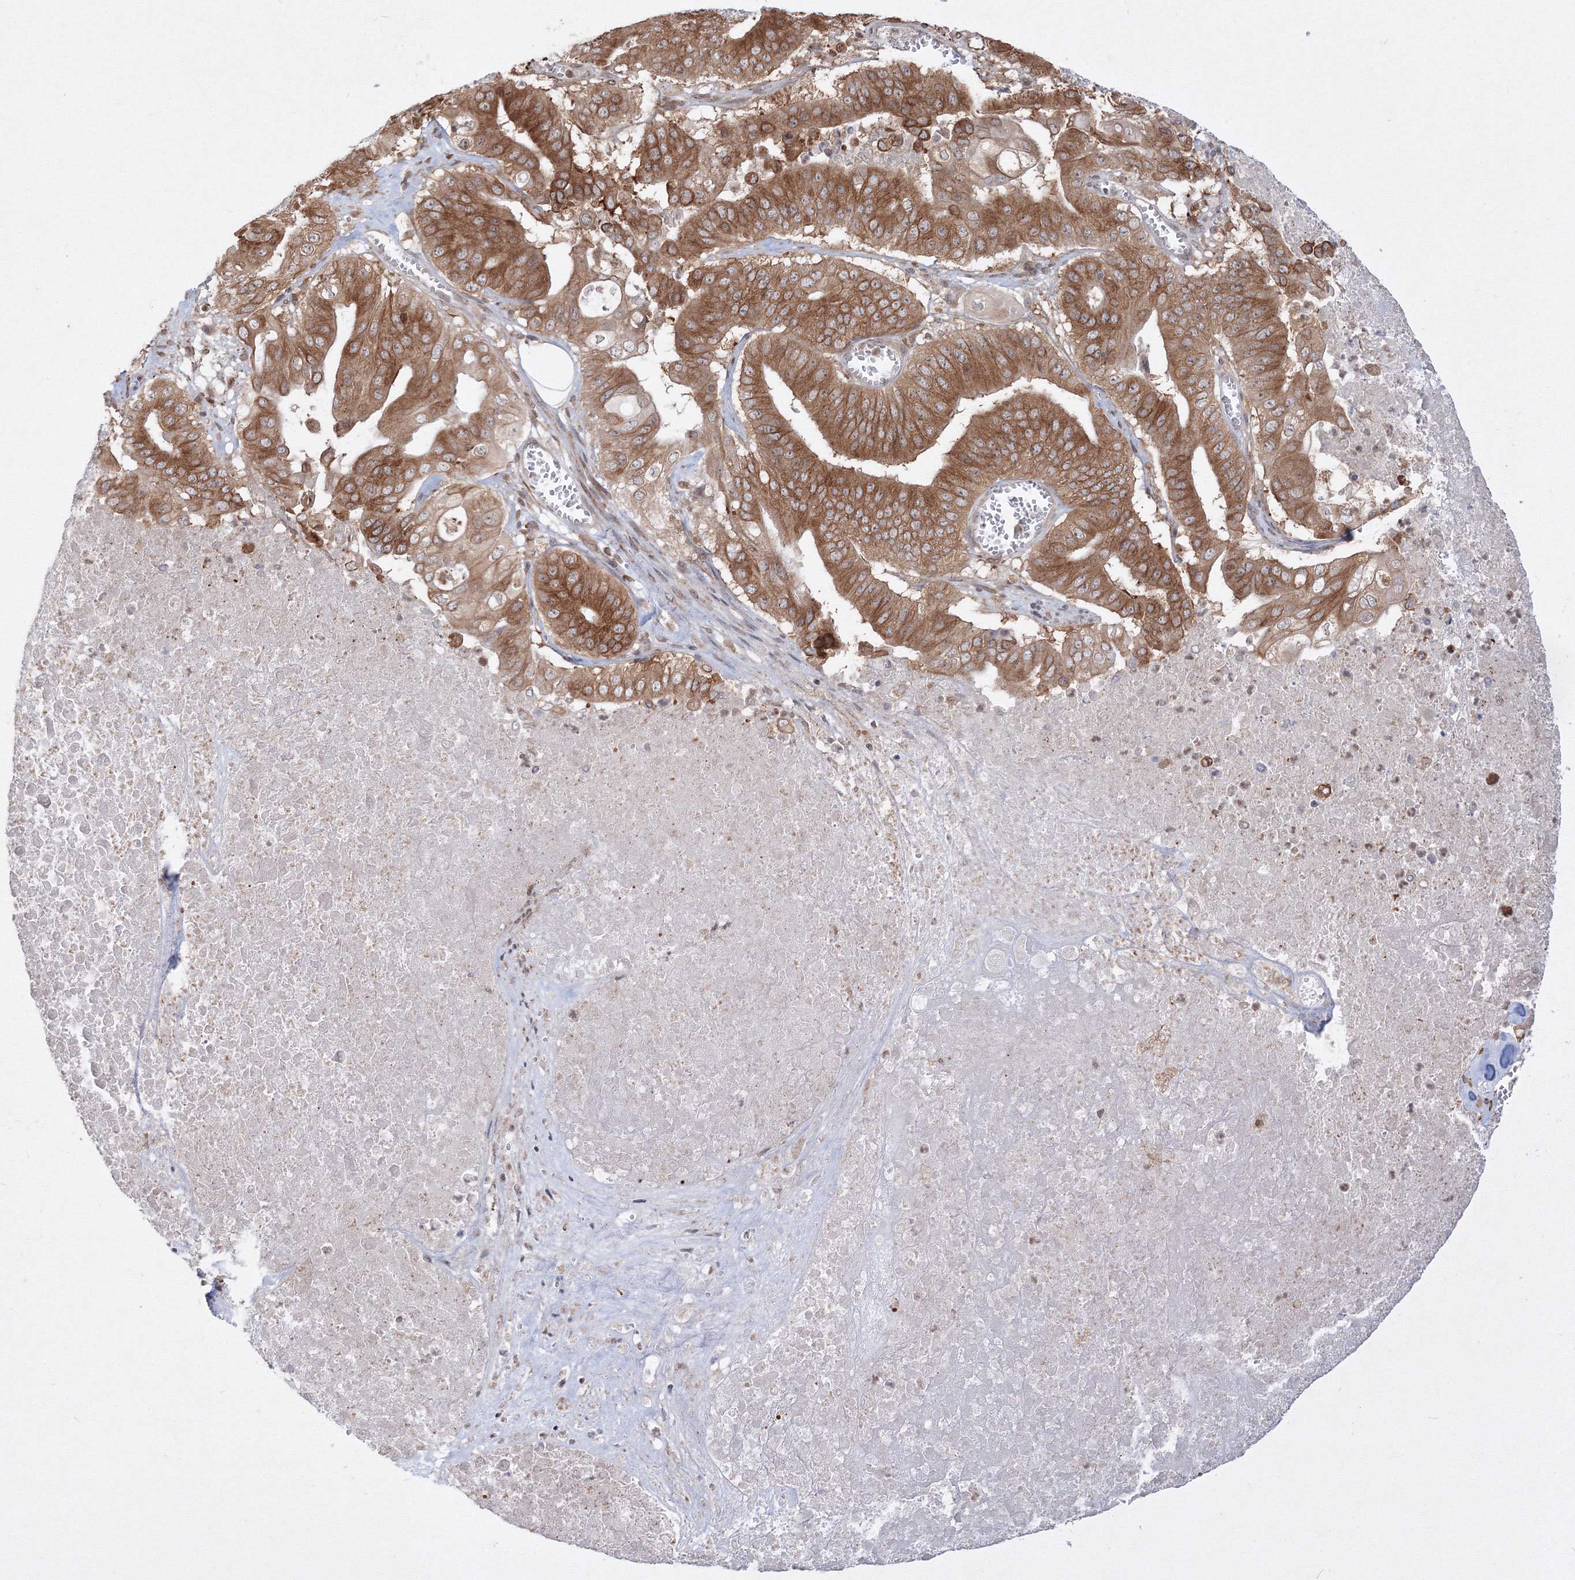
{"staining": {"intensity": "moderate", "quantity": ">75%", "location": "cytoplasmic/membranous"}, "tissue": "pancreatic cancer", "cell_type": "Tumor cells", "image_type": "cancer", "snomed": [{"axis": "morphology", "description": "Adenocarcinoma, NOS"}, {"axis": "topography", "description": "Pancreas"}], "caption": "Moderate cytoplasmic/membranous expression is appreciated in approximately >75% of tumor cells in adenocarcinoma (pancreatic).", "gene": "TMEM50B", "patient": {"sex": "female", "age": 77}}